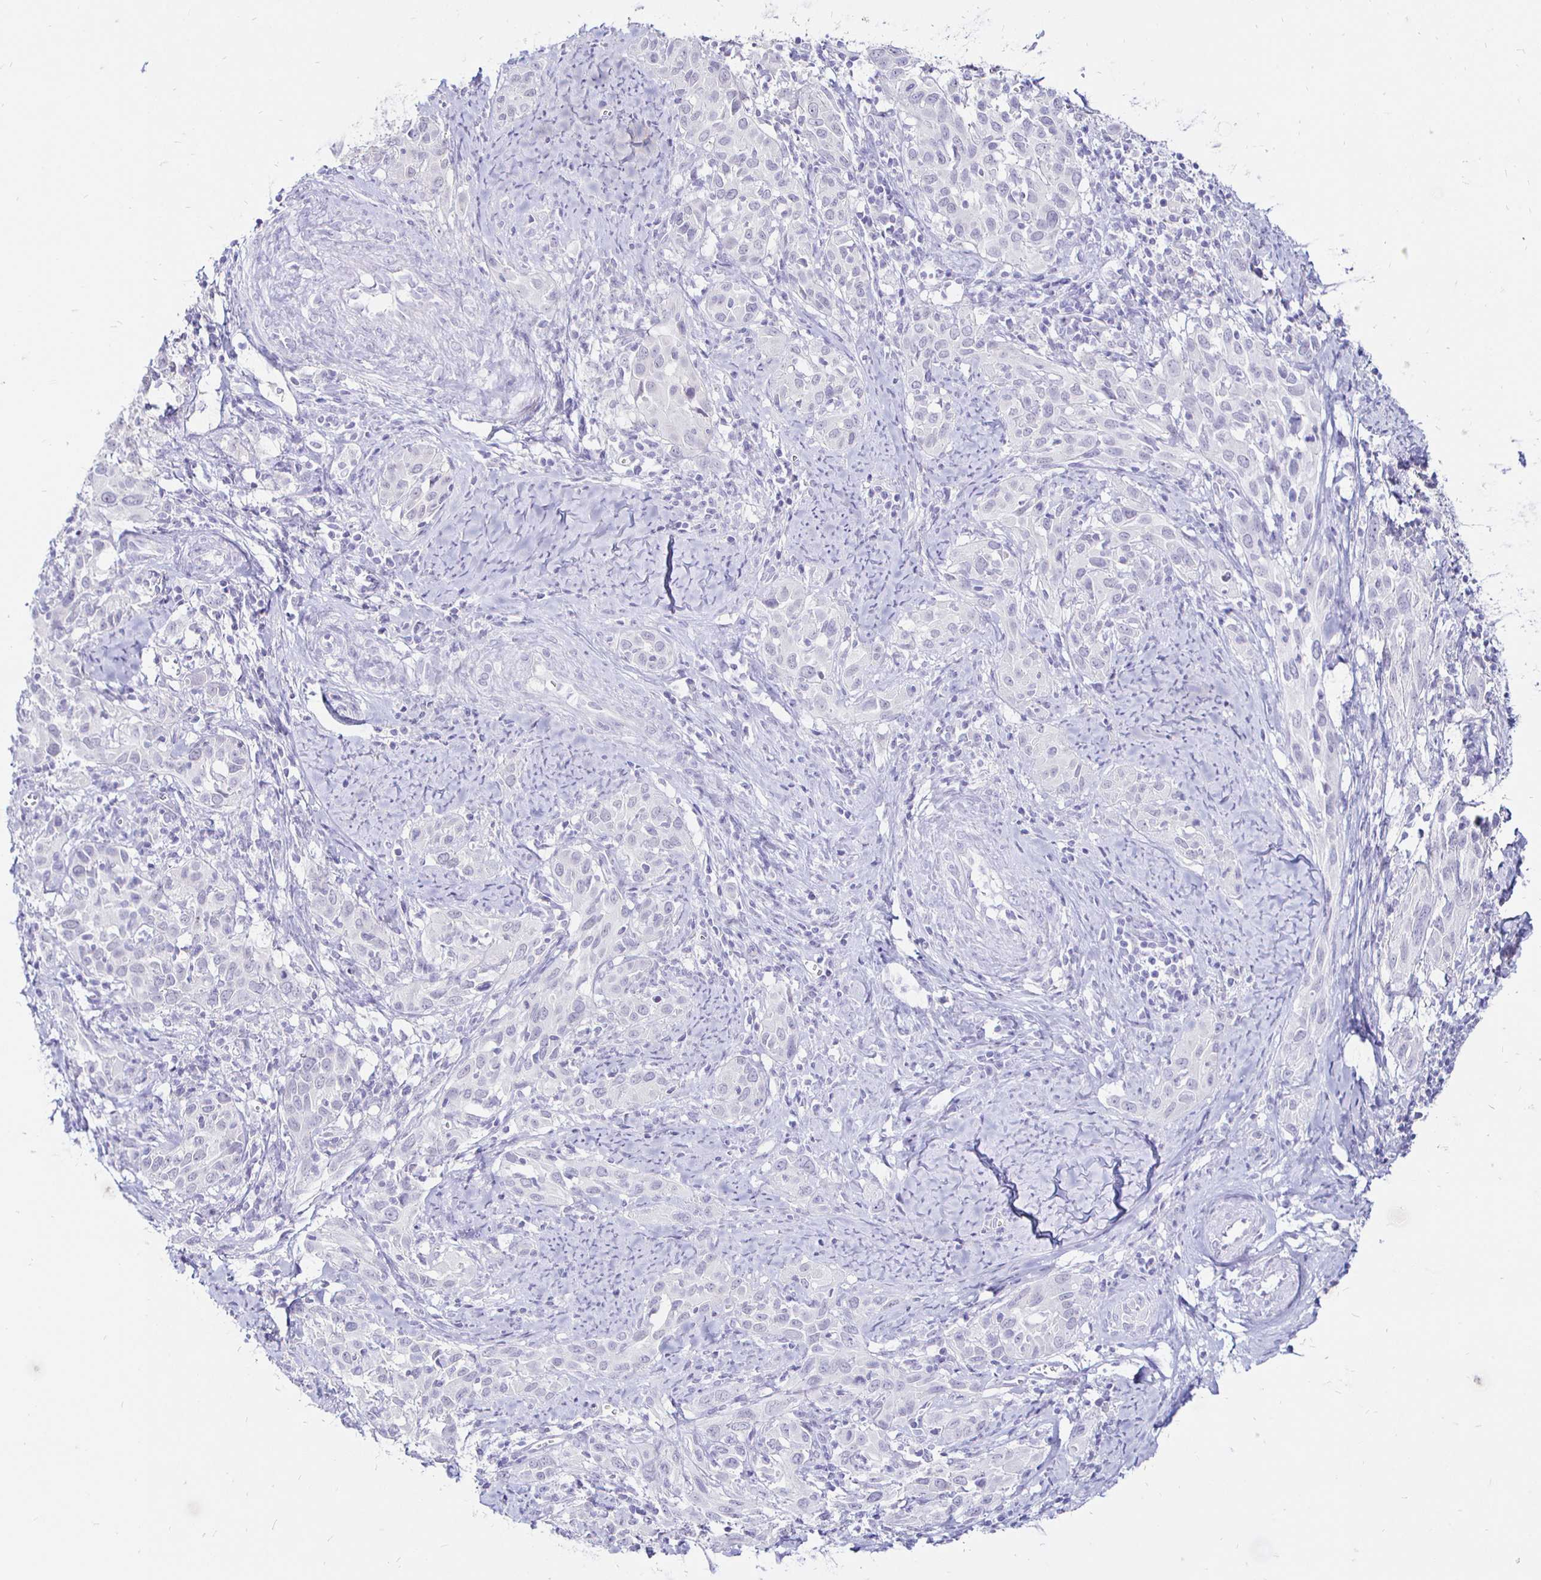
{"staining": {"intensity": "negative", "quantity": "none", "location": "none"}, "tissue": "cervical cancer", "cell_type": "Tumor cells", "image_type": "cancer", "snomed": [{"axis": "morphology", "description": "Squamous cell carcinoma, NOS"}, {"axis": "topography", "description": "Cervix"}], "caption": "Tumor cells are negative for protein expression in human cervical squamous cell carcinoma.", "gene": "IRGC", "patient": {"sex": "female", "age": 51}}